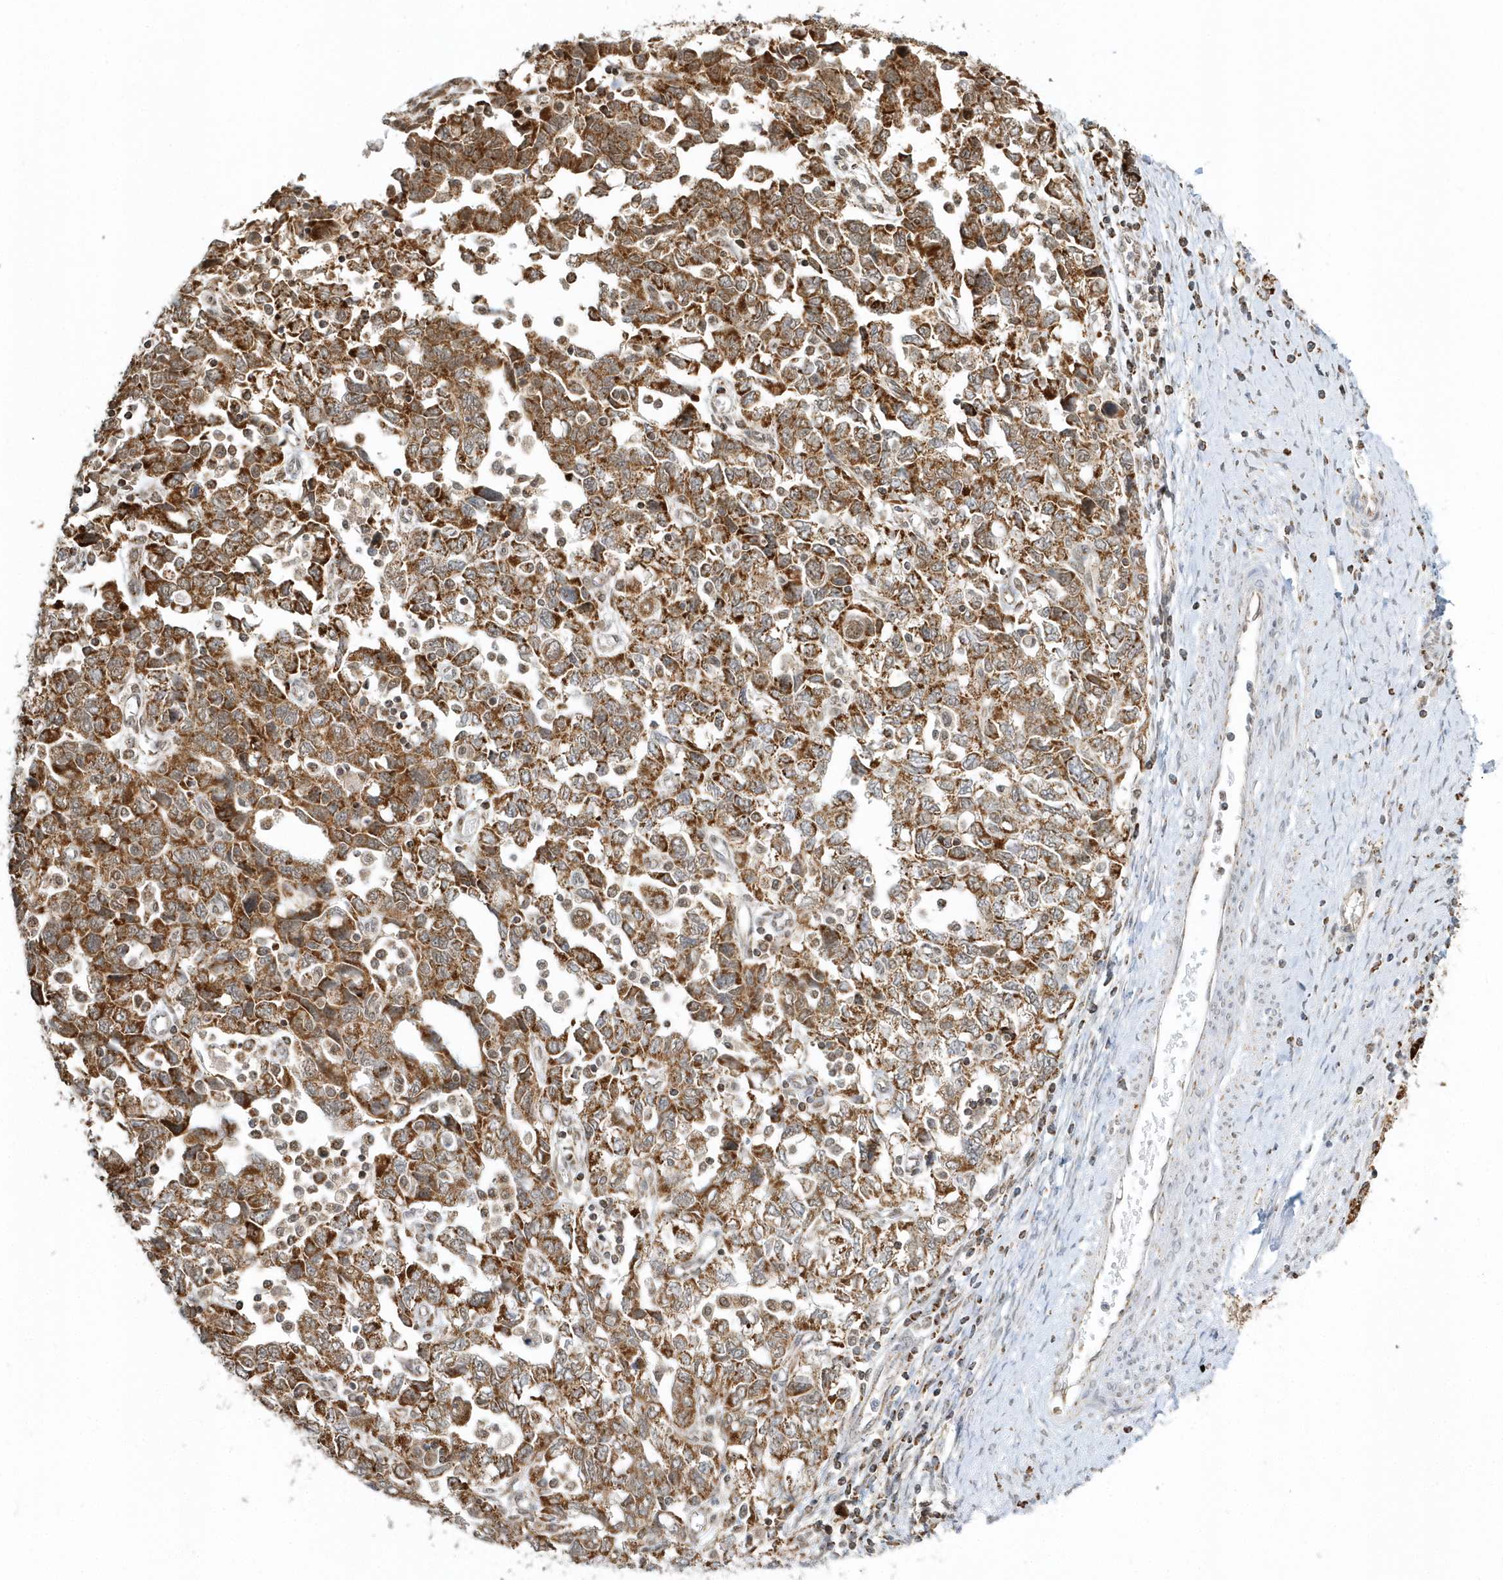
{"staining": {"intensity": "strong", "quantity": ">75%", "location": "cytoplasmic/membranous"}, "tissue": "ovarian cancer", "cell_type": "Tumor cells", "image_type": "cancer", "snomed": [{"axis": "morphology", "description": "Carcinoma, NOS"}, {"axis": "morphology", "description": "Cystadenocarcinoma, serous, NOS"}, {"axis": "topography", "description": "Ovary"}], "caption": "Ovarian cancer stained for a protein (brown) displays strong cytoplasmic/membranous positive staining in about >75% of tumor cells.", "gene": "PSMD6", "patient": {"sex": "female", "age": 69}}